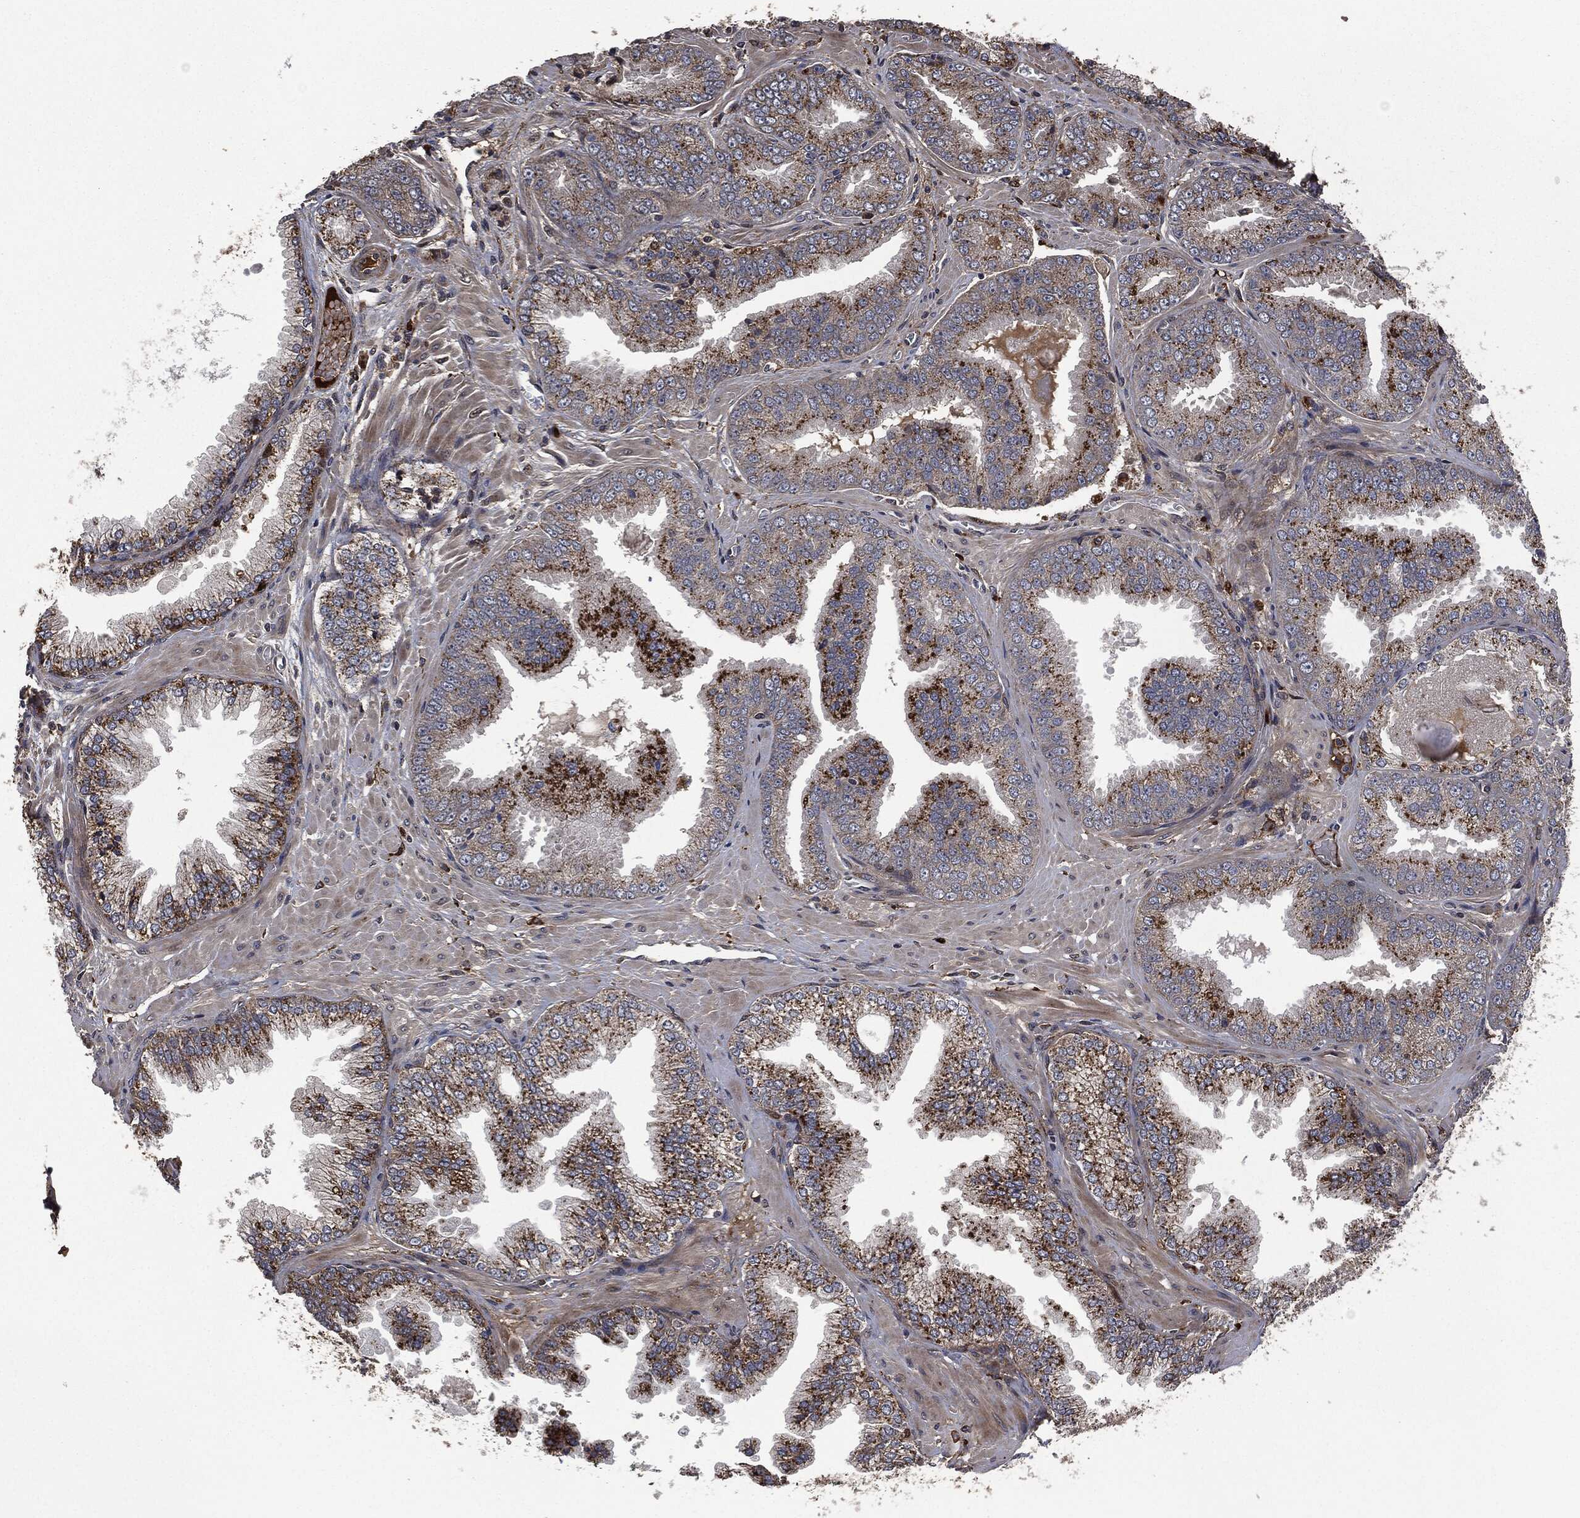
{"staining": {"intensity": "strong", "quantity": "<25%", "location": "cytoplasmic/membranous"}, "tissue": "prostate cancer", "cell_type": "Tumor cells", "image_type": "cancer", "snomed": [{"axis": "morphology", "description": "Adenocarcinoma, Low grade"}, {"axis": "topography", "description": "Prostate"}], "caption": "Approximately <25% of tumor cells in prostate cancer (adenocarcinoma (low-grade)) demonstrate strong cytoplasmic/membranous protein staining as visualized by brown immunohistochemical staining.", "gene": "CRABP2", "patient": {"sex": "male", "age": 72}}